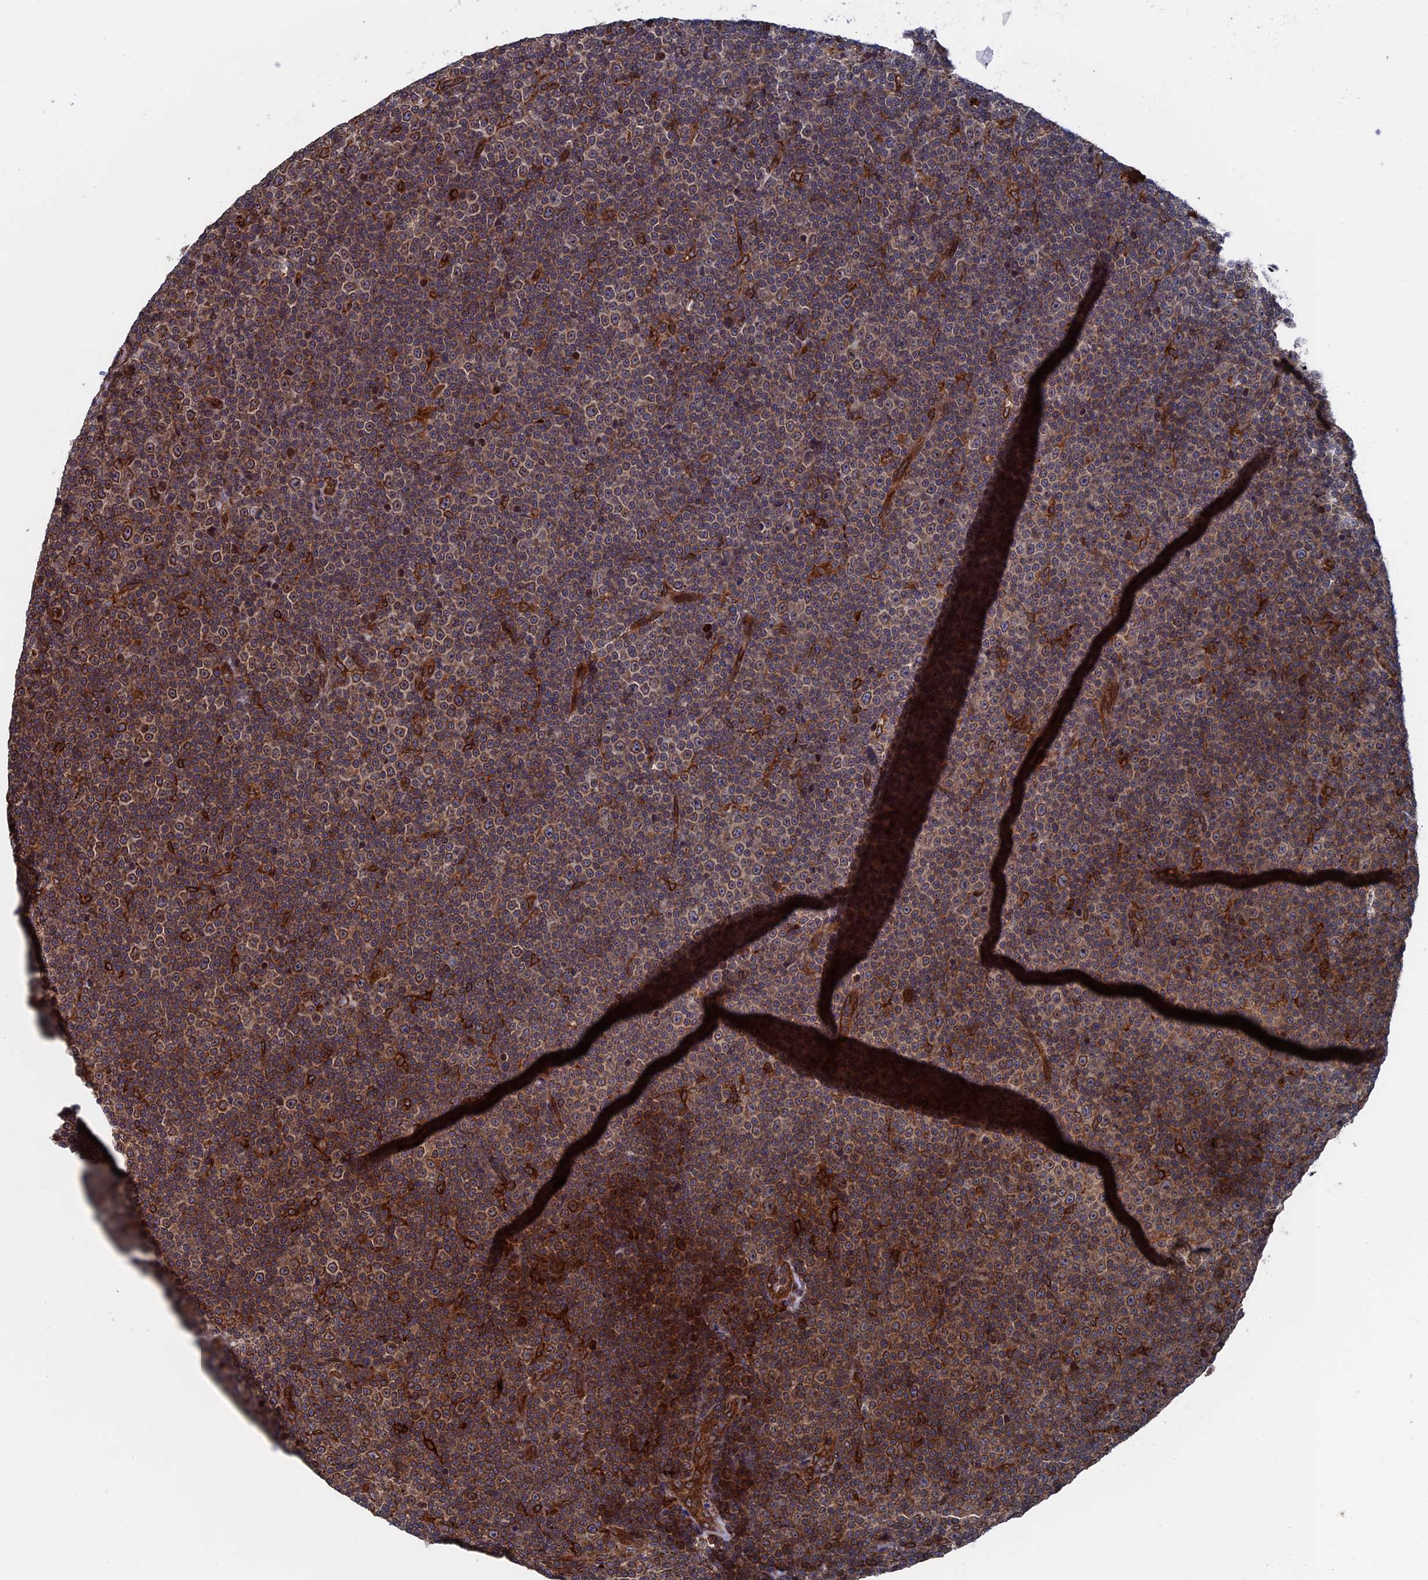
{"staining": {"intensity": "moderate", "quantity": ">75%", "location": "cytoplasmic/membranous"}, "tissue": "lymphoma", "cell_type": "Tumor cells", "image_type": "cancer", "snomed": [{"axis": "morphology", "description": "Malignant lymphoma, non-Hodgkin's type, Low grade"}, {"axis": "topography", "description": "Lymph node"}], "caption": "Immunohistochemical staining of low-grade malignant lymphoma, non-Hodgkin's type exhibits medium levels of moderate cytoplasmic/membranous protein staining in approximately >75% of tumor cells.", "gene": "RPUSD1", "patient": {"sex": "female", "age": 67}}